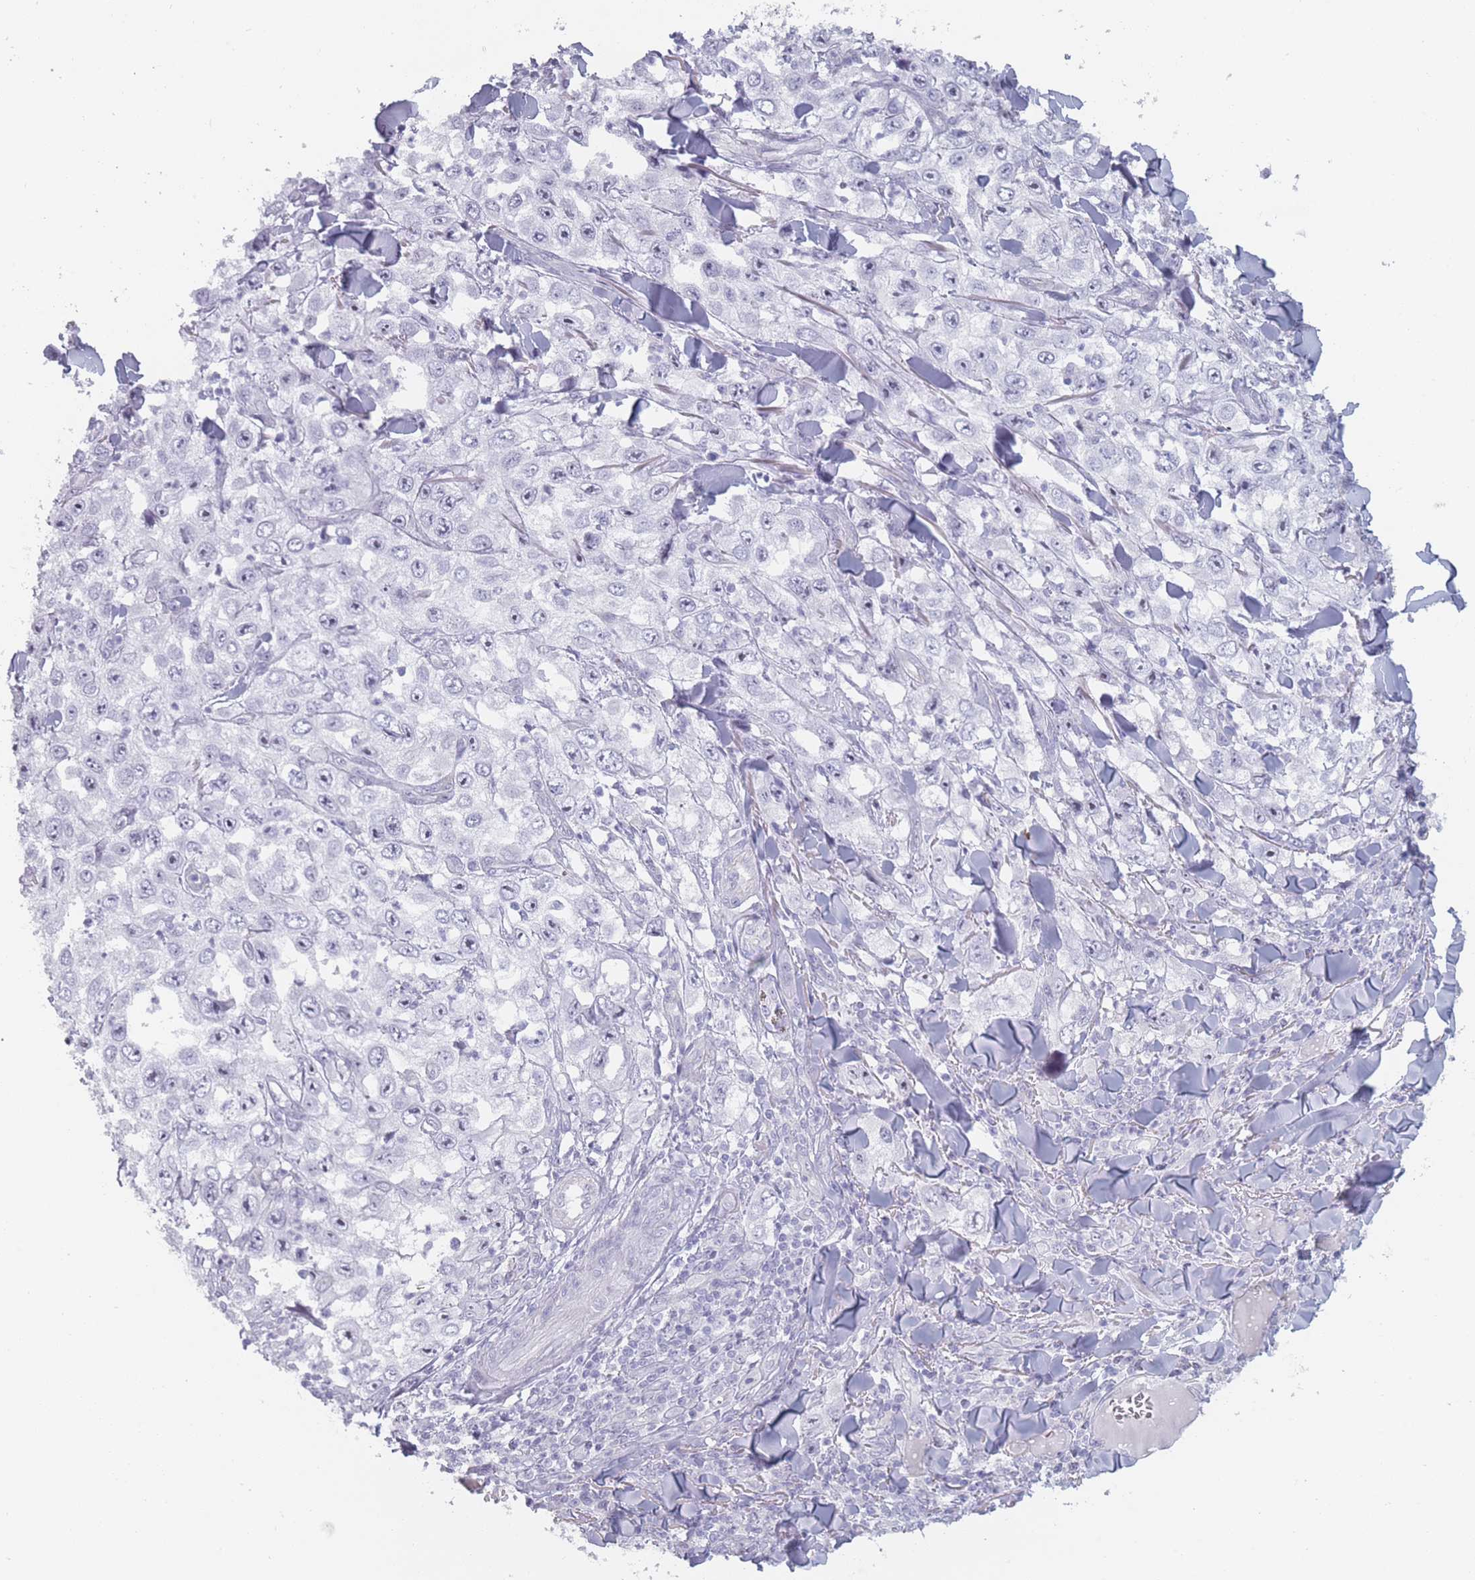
{"staining": {"intensity": "moderate", "quantity": "<25%", "location": "nuclear"}, "tissue": "skin cancer", "cell_type": "Tumor cells", "image_type": "cancer", "snomed": [{"axis": "morphology", "description": "Squamous cell carcinoma, NOS"}, {"axis": "topography", "description": "Skin"}], "caption": "Immunohistochemical staining of human skin cancer shows moderate nuclear protein staining in about <25% of tumor cells. (Brightfield microscopy of DAB IHC at high magnification).", "gene": "ROS1", "patient": {"sex": "male", "age": 82}}